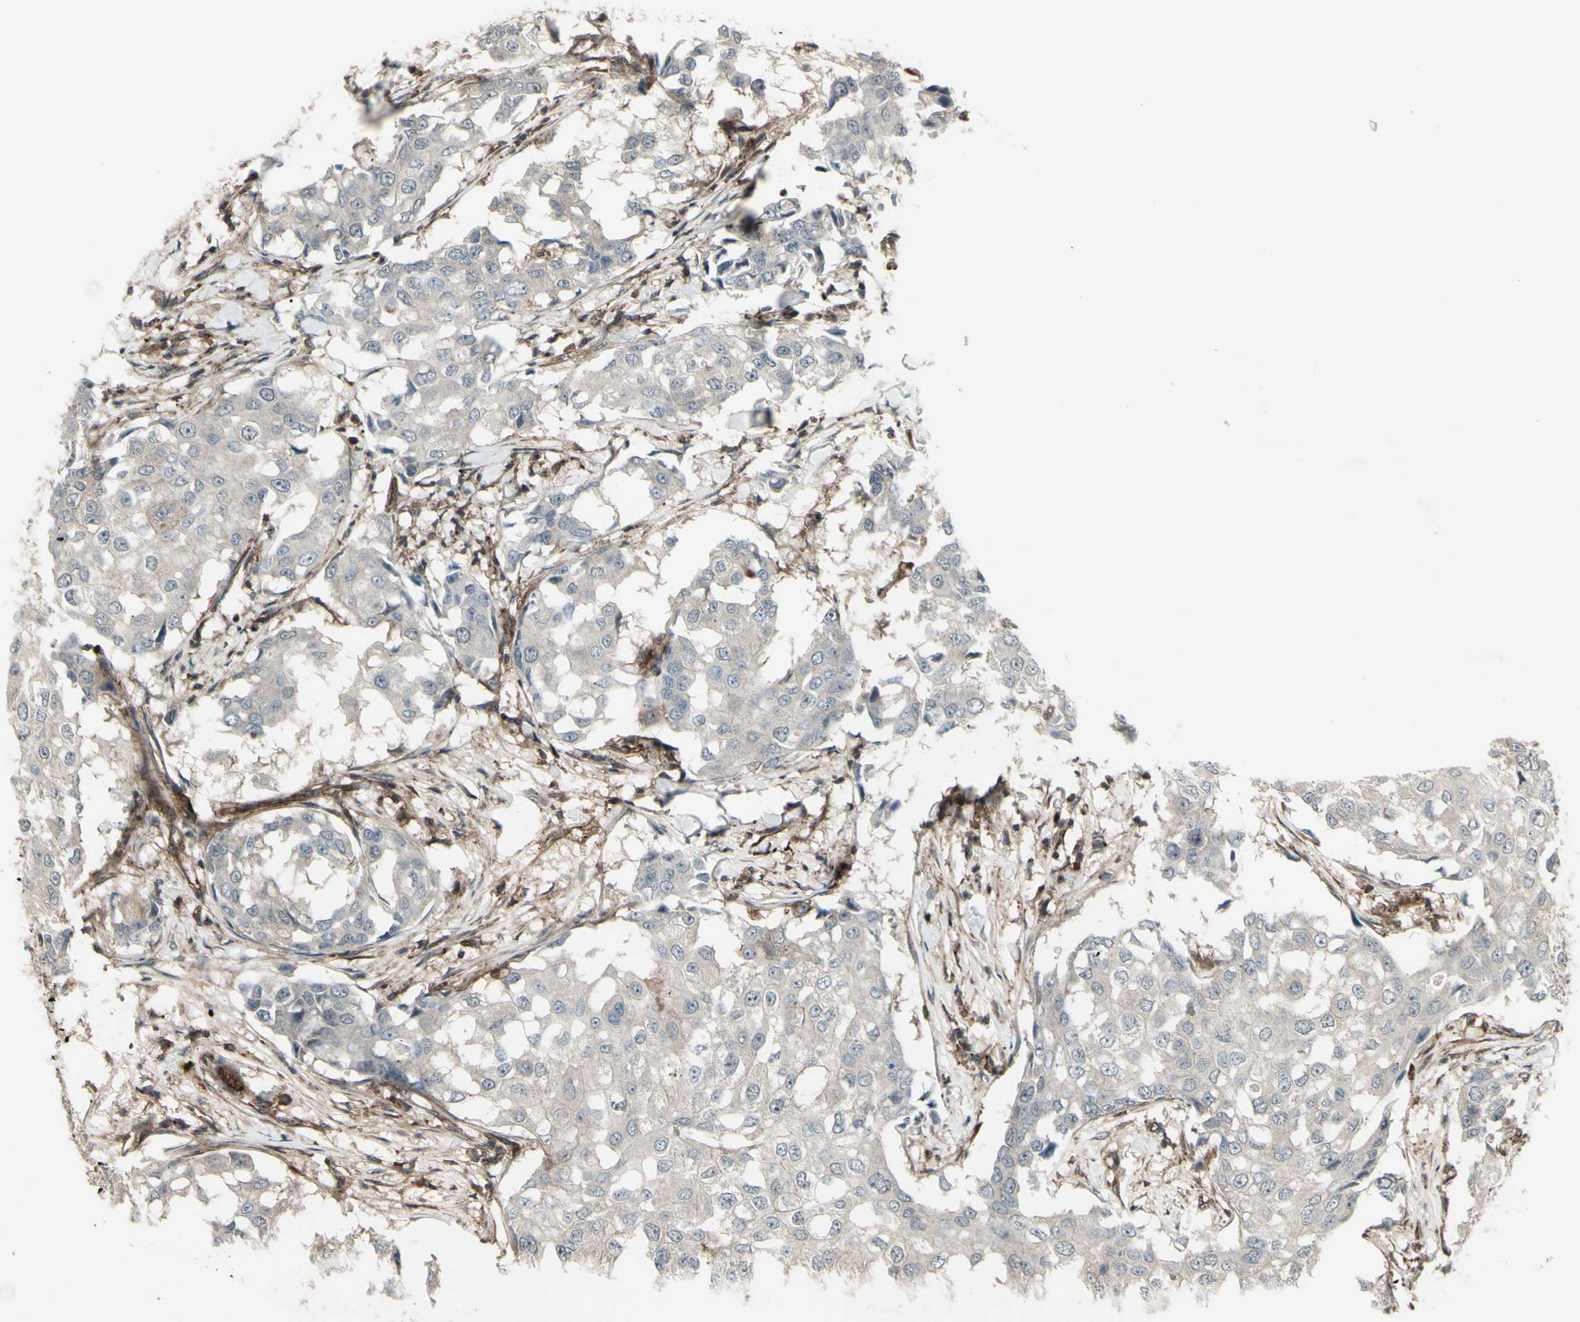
{"staining": {"intensity": "weak", "quantity": ">75%", "location": "cytoplasmic/membranous"}, "tissue": "breast cancer", "cell_type": "Tumor cells", "image_type": "cancer", "snomed": [{"axis": "morphology", "description": "Duct carcinoma"}, {"axis": "topography", "description": "Breast"}], "caption": "A low amount of weak cytoplasmic/membranous staining is present in about >75% of tumor cells in invasive ductal carcinoma (breast) tissue. The staining was performed using DAB (3,3'-diaminobenzidine), with brown indicating positive protein expression. Nuclei are stained blue with hematoxylin.", "gene": "FXYD5", "patient": {"sex": "female", "age": 27}}